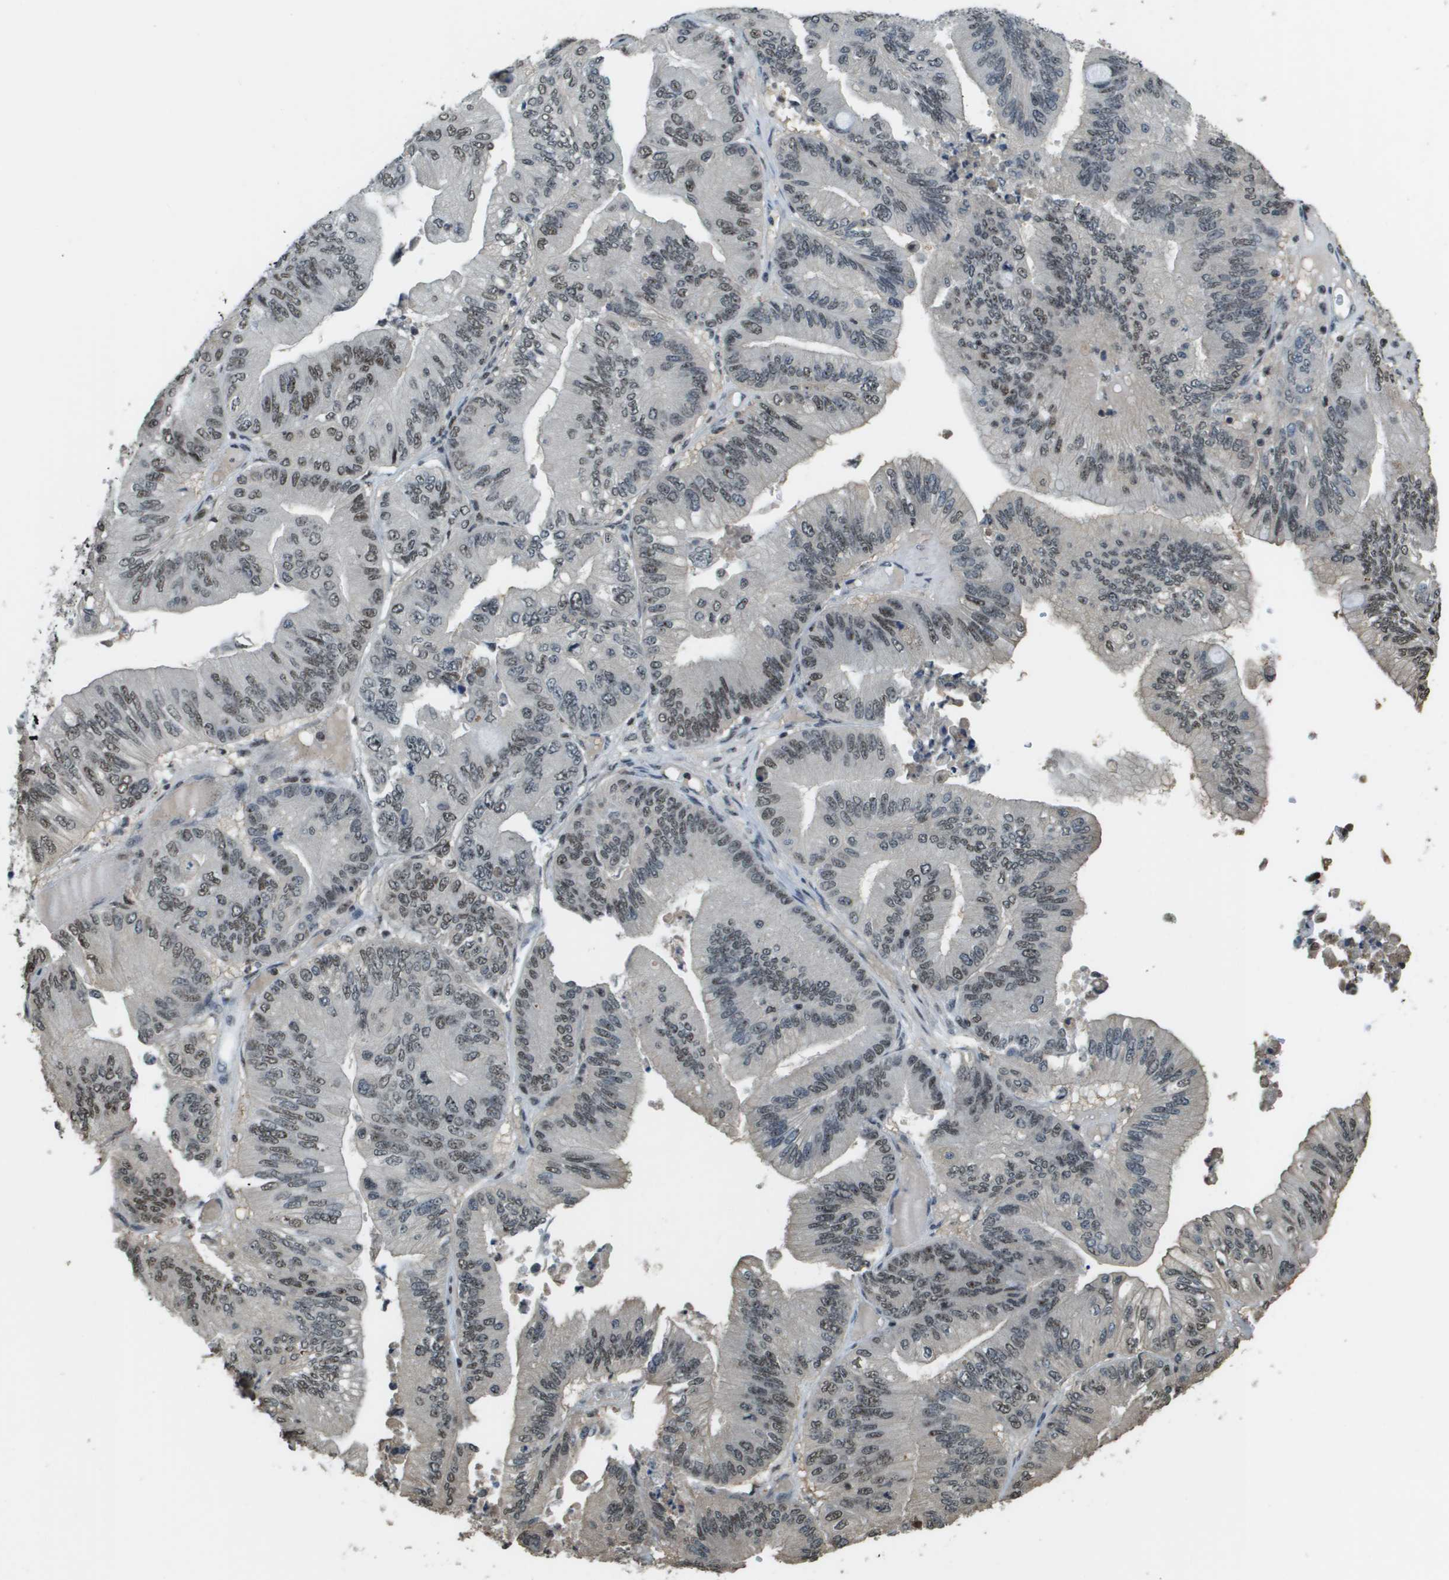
{"staining": {"intensity": "weak", "quantity": ">75%", "location": "nuclear"}, "tissue": "ovarian cancer", "cell_type": "Tumor cells", "image_type": "cancer", "snomed": [{"axis": "morphology", "description": "Cystadenocarcinoma, mucinous, NOS"}, {"axis": "topography", "description": "Ovary"}], "caption": "A brown stain highlights weak nuclear expression of a protein in human ovarian cancer tumor cells.", "gene": "SP100", "patient": {"sex": "female", "age": 61}}